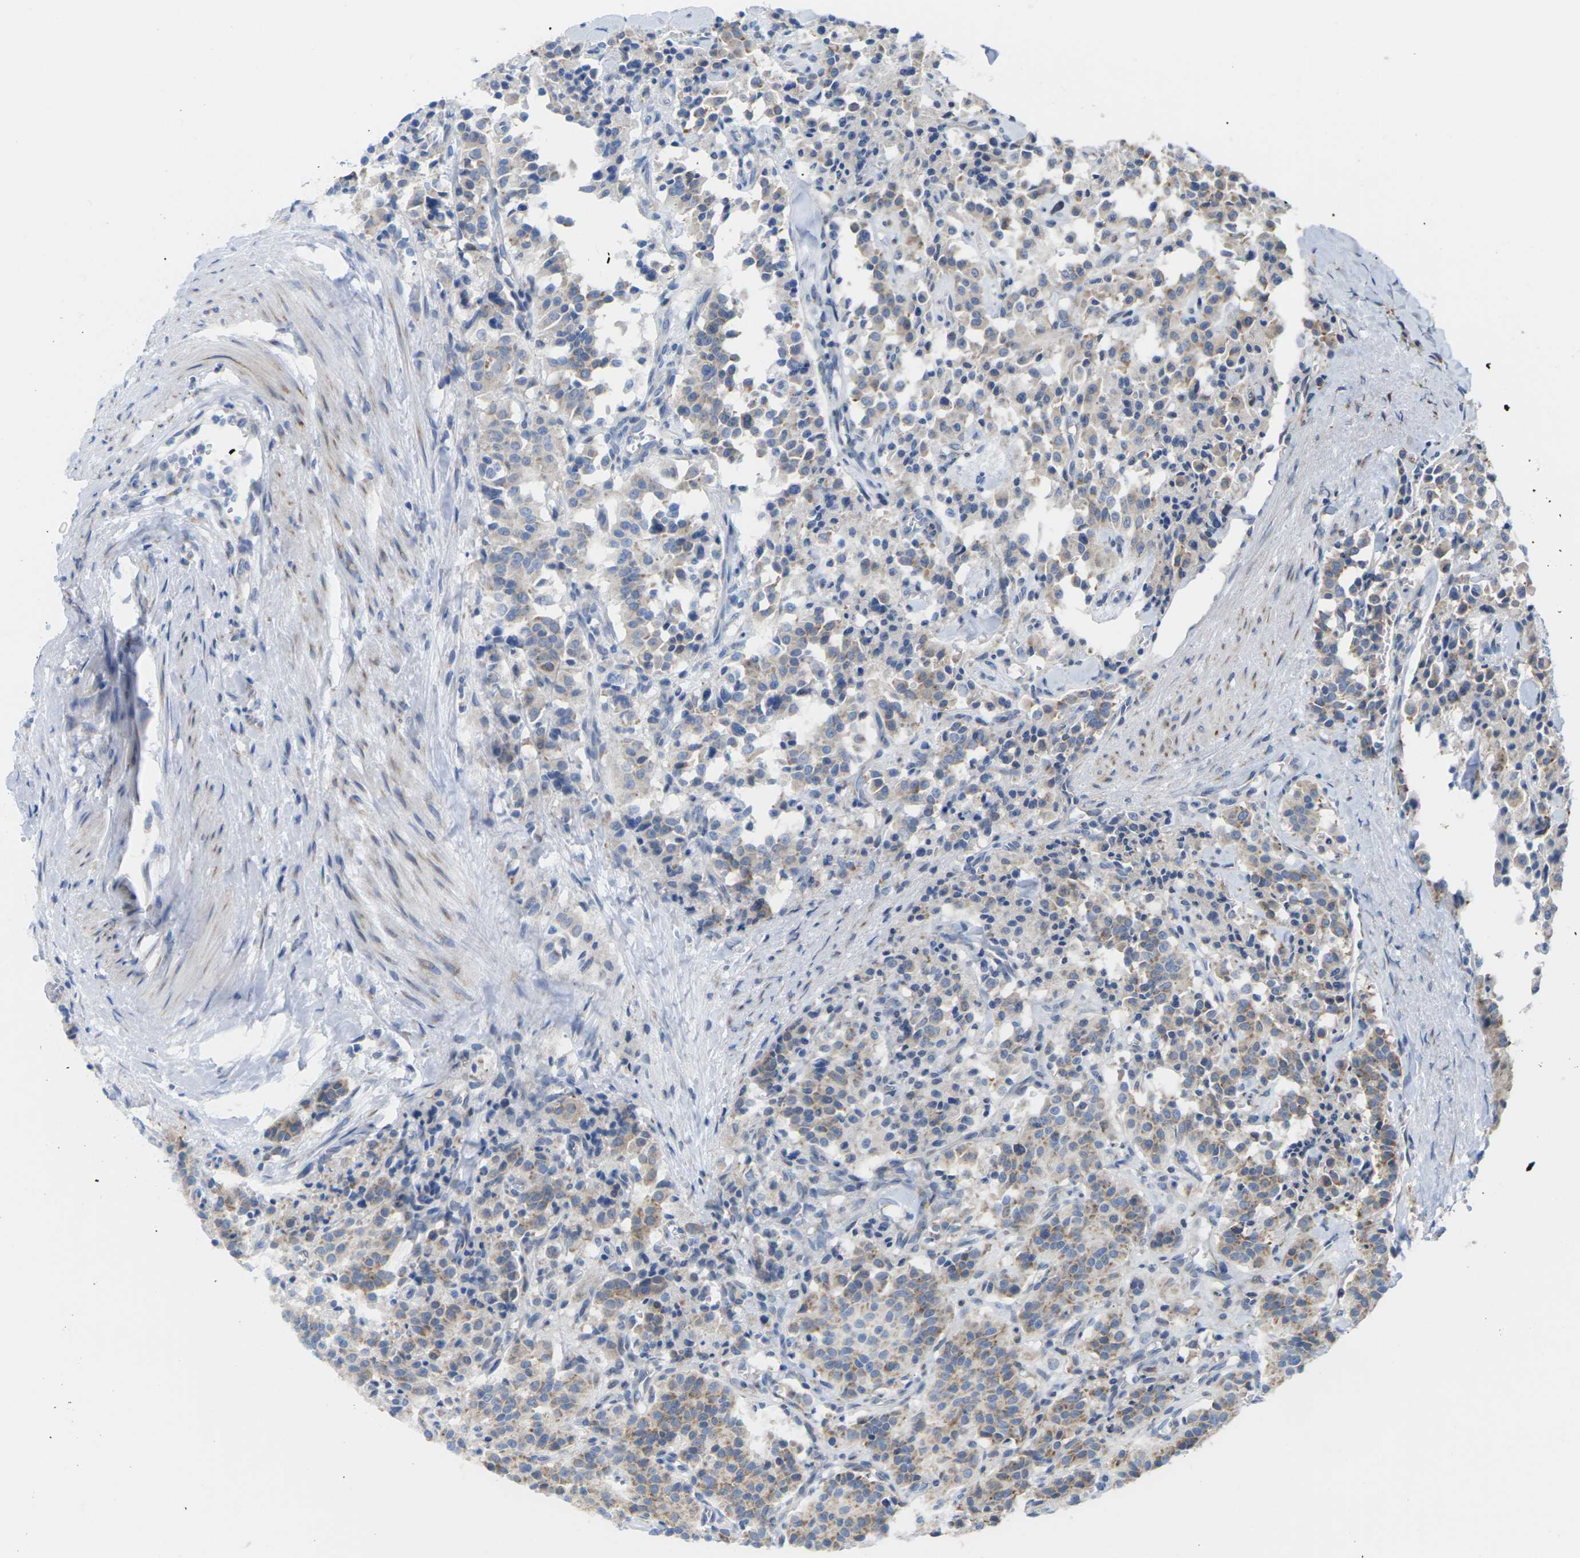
{"staining": {"intensity": "weak", "quantity": "25%-75%", "location": "cytoplasmic/membranous"}, "tissue": "carcinoid", "cell_type": "Tumor cells", "image_type": "cancer", "snomed": [{"axis": "morphology", "description": "Carcinoid, malignant, NOS"}, {"axis": "topography", "description": "Lung"}], "caption": "Weak cytoplasmic/membranous protein staining is present in about 25%-75% of tumor cells in malignant carcinoid.", "gene": "PDZK1IP1", "patient": {"sex": "male", "age": 30}}